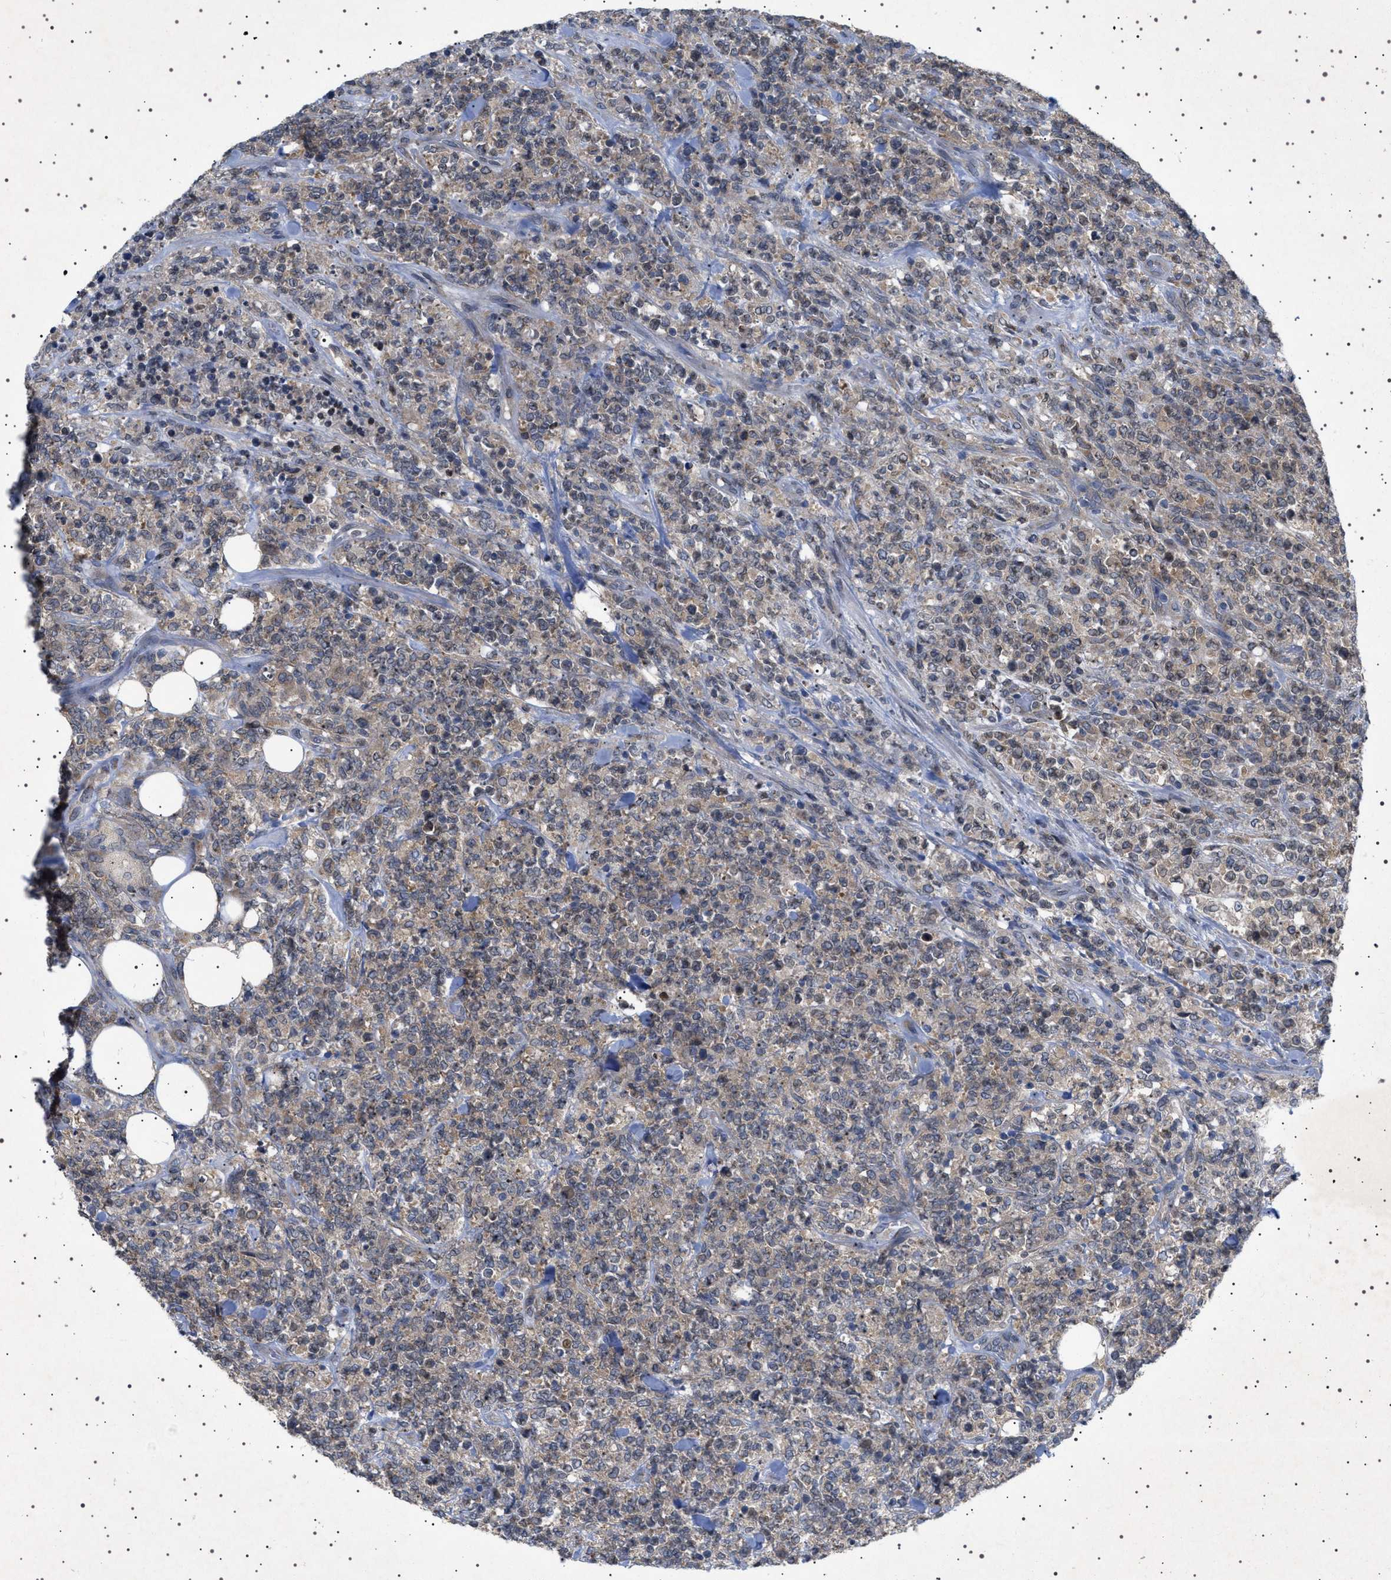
{"staining": {"intensity": "weak", "quantity": ">75%", "location": "cytoplasmic/membranous"}, "tissue": "lymphoma", "cell_type": "Tumor cells", "image_type": "cancer", "snomed": [{"axis": "morphology", "description": "Malignant lymphoma, non-Hodgkin's type, High grade"}, {"axis": "topography", "description": "Soft tissue"}], "caption": "Protein staining of high-grade malignant lymphoma, non-Hodgkin's type tissue displays weak cytoplasmic/membranous expression in approximately >75% of tumor cells.", "gene": "NUP93", "patient": {"sex": "male", "age": 18}}